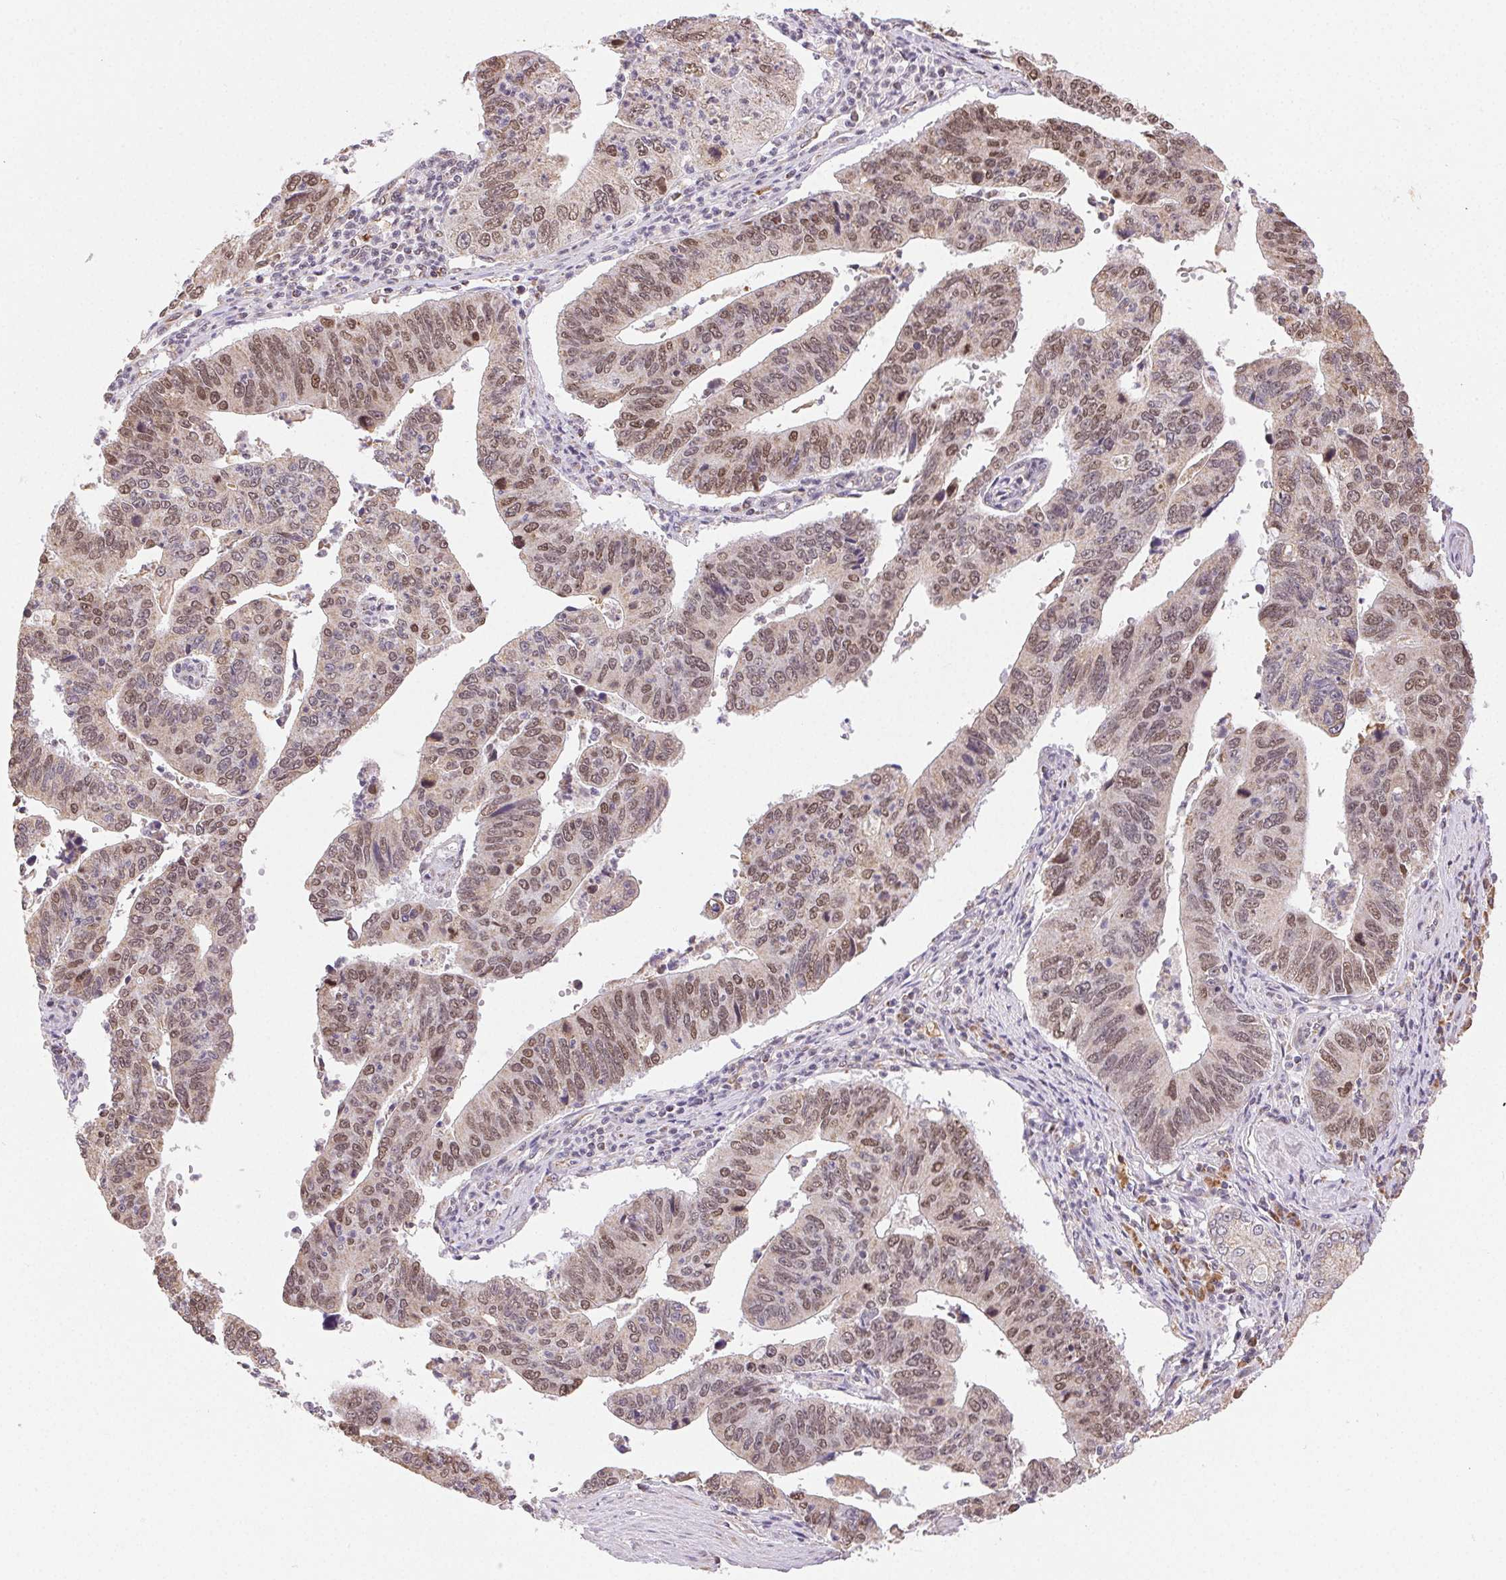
{"staining": {"intensity": "moderate", "quantity": ">75%", "location": "nuclear"}, "tissue": "stomach cancer", "cell_type": "Tumor cells", "image_type": "cancer", "snomed": [{"axis": "morphology", "description": "Adenocarcinoma, NOS"}, {"axis": "topography", "description": "Stomach"}], "caption": "Stomach adenocarcinoma stained for a protein (brown) shows moderate nuclear positive expression in approximately >75% of tumor cells.", "gene": "PIWIL4", "patient": {"sex": "male", "age": 59}}